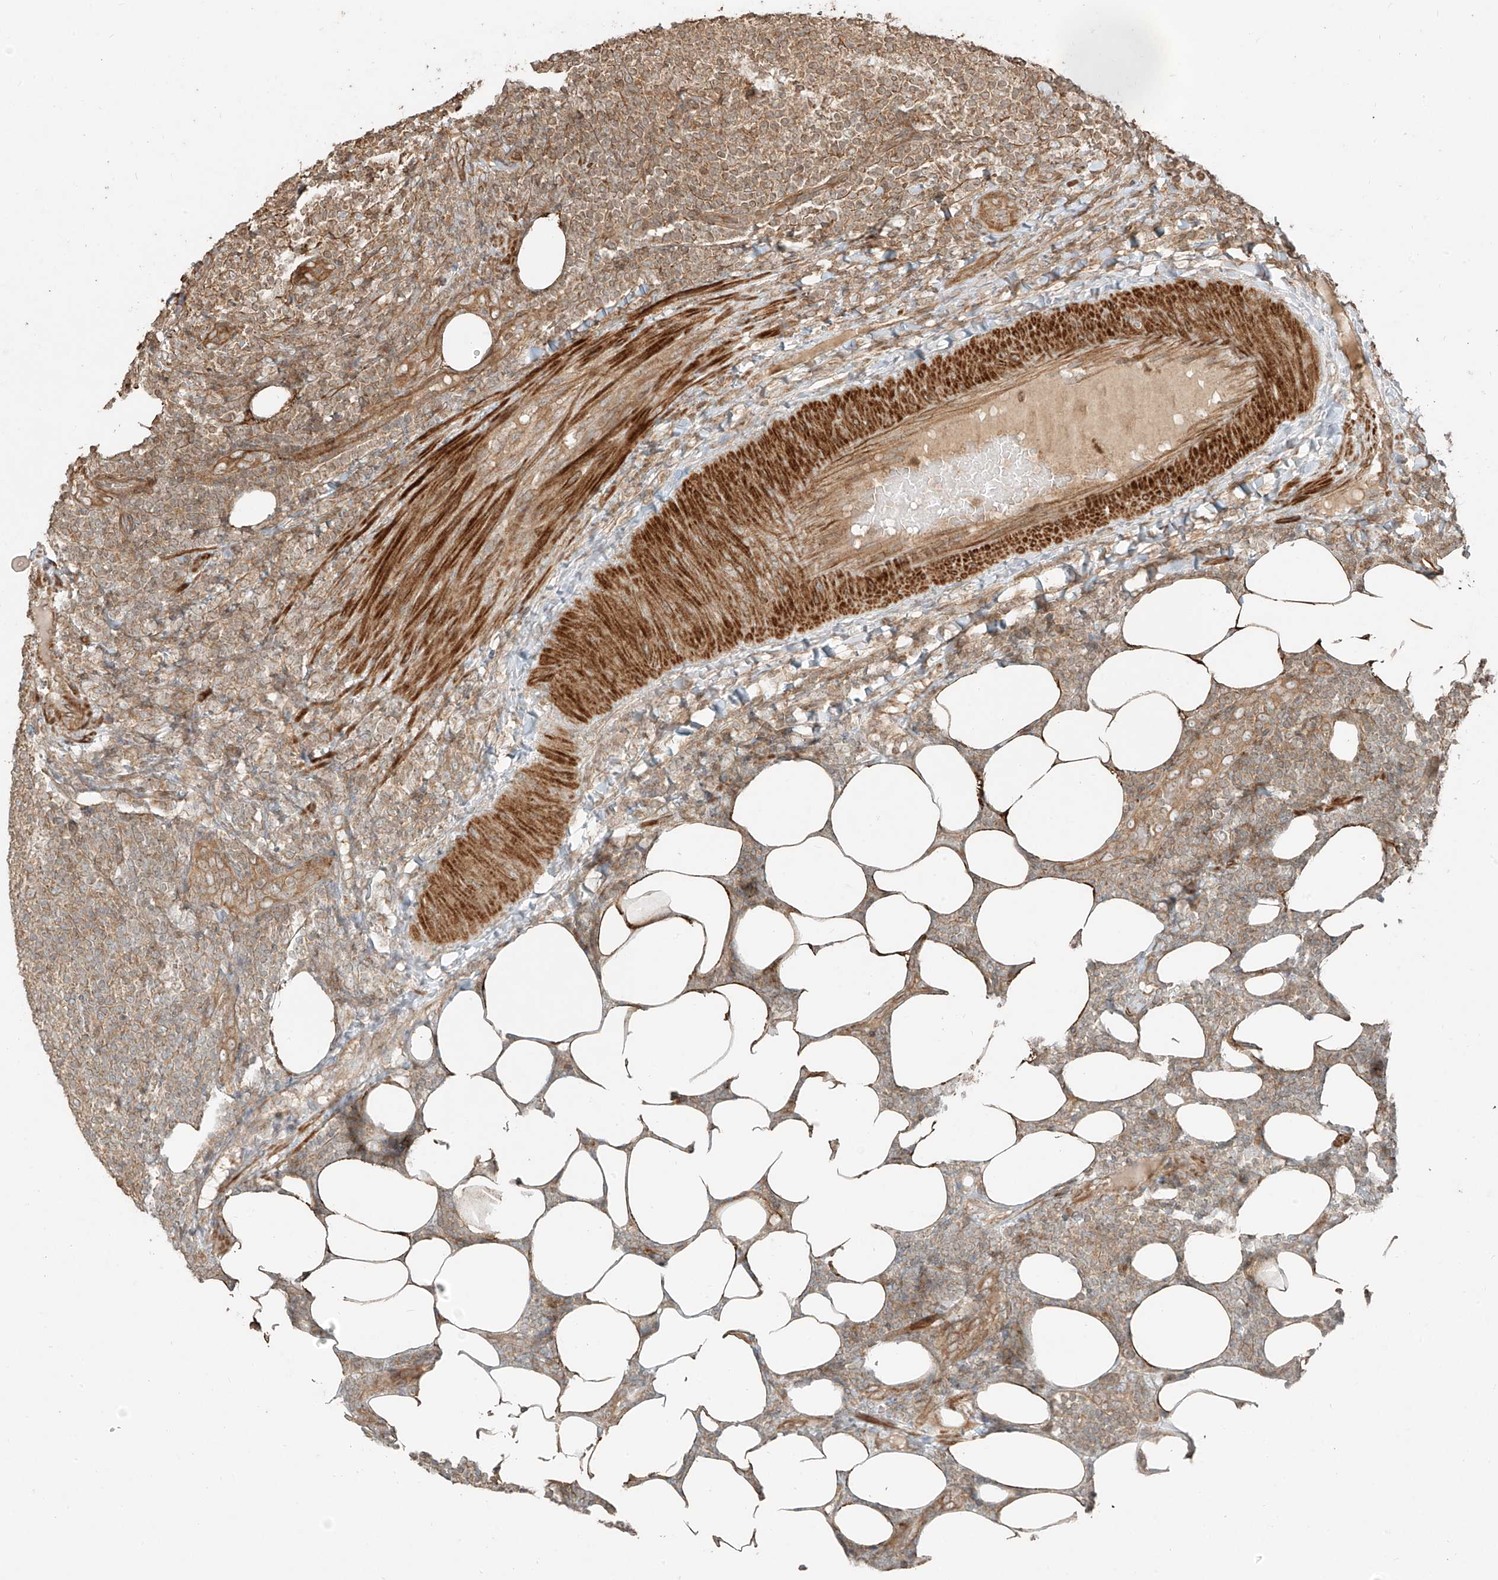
{"staining": {"intensity": "weak", "quantity": ">75%", "location": "cytoplasmic/membranous"}, "tissue": "lymphoma", "cell_type": "Tumor cells", "image_type": "cancer", "snomed": [{"axis": "morphology", "description": "Malignant lymphoma, non-Hodgkin's type, Low grade"}, {"axis": "topography", "description": "Lymph node"}], "caption": "Tumor cells exhibit low levels of weak cytoplasmic/membranous staining in approximately >75% of cells in human malignant lymphoma, non-Hodgkin's type (low-grade).", "gene": "ANKZF1", "patient": {"sex": "male", "age": 66}}